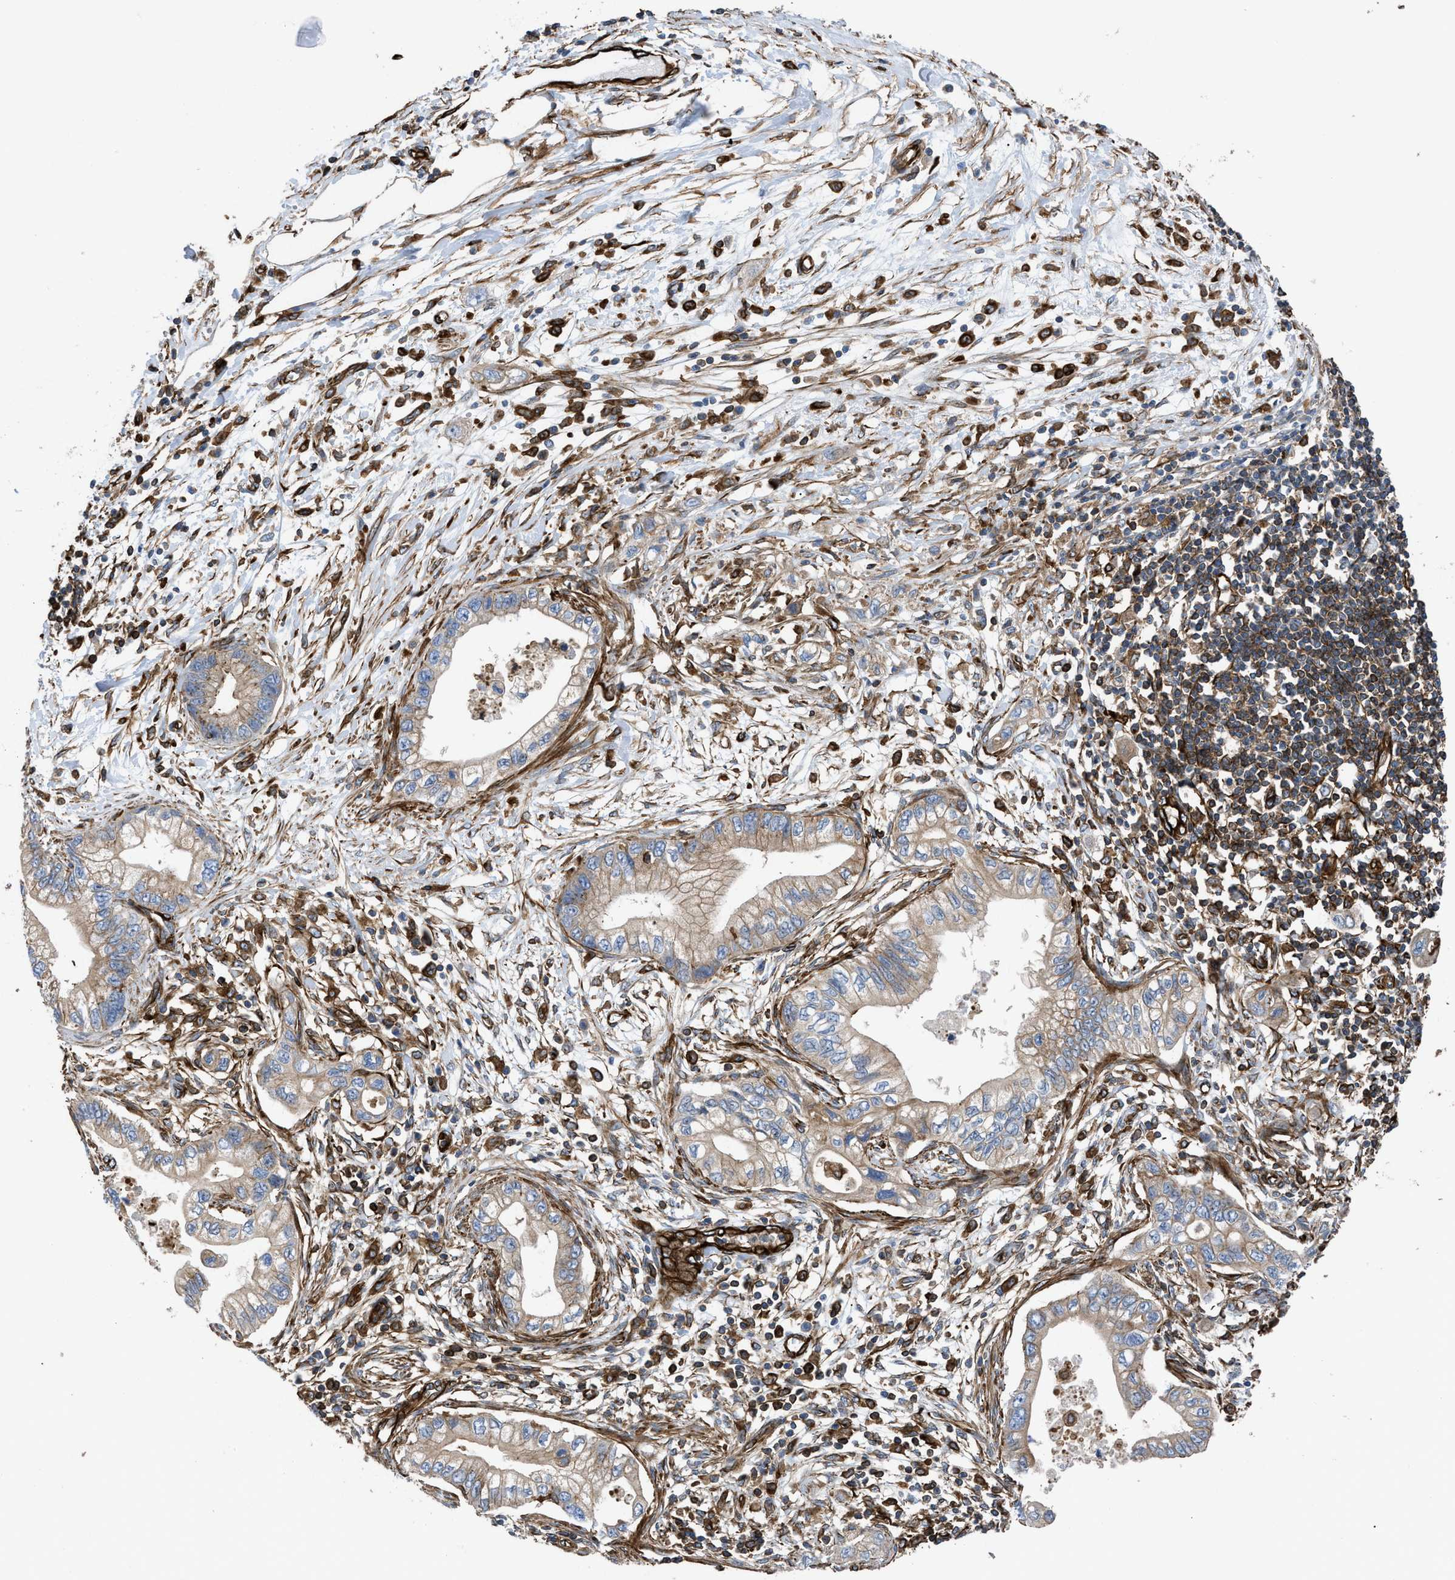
{"staining": {"intensity": "weak", "quantity": "<25%", "location": "cytoplasmic/membranous"}, "tissue": "pancreatic cancer", "cell_type": "Tumor cells", "image_type": "cancer", "snomed": [{"axis": "morphology", "description": "Adenocarcinoma, NOS"}, {"axis": "topography", "description": "Pancreas"}], "caption": "Human pancreatic cancer stained for a protein using immunohistochemistry (IHC) shows no expression in tumor cells.", "gene": "PTPRE", "patient": {"sex": "male", "age": 56}}